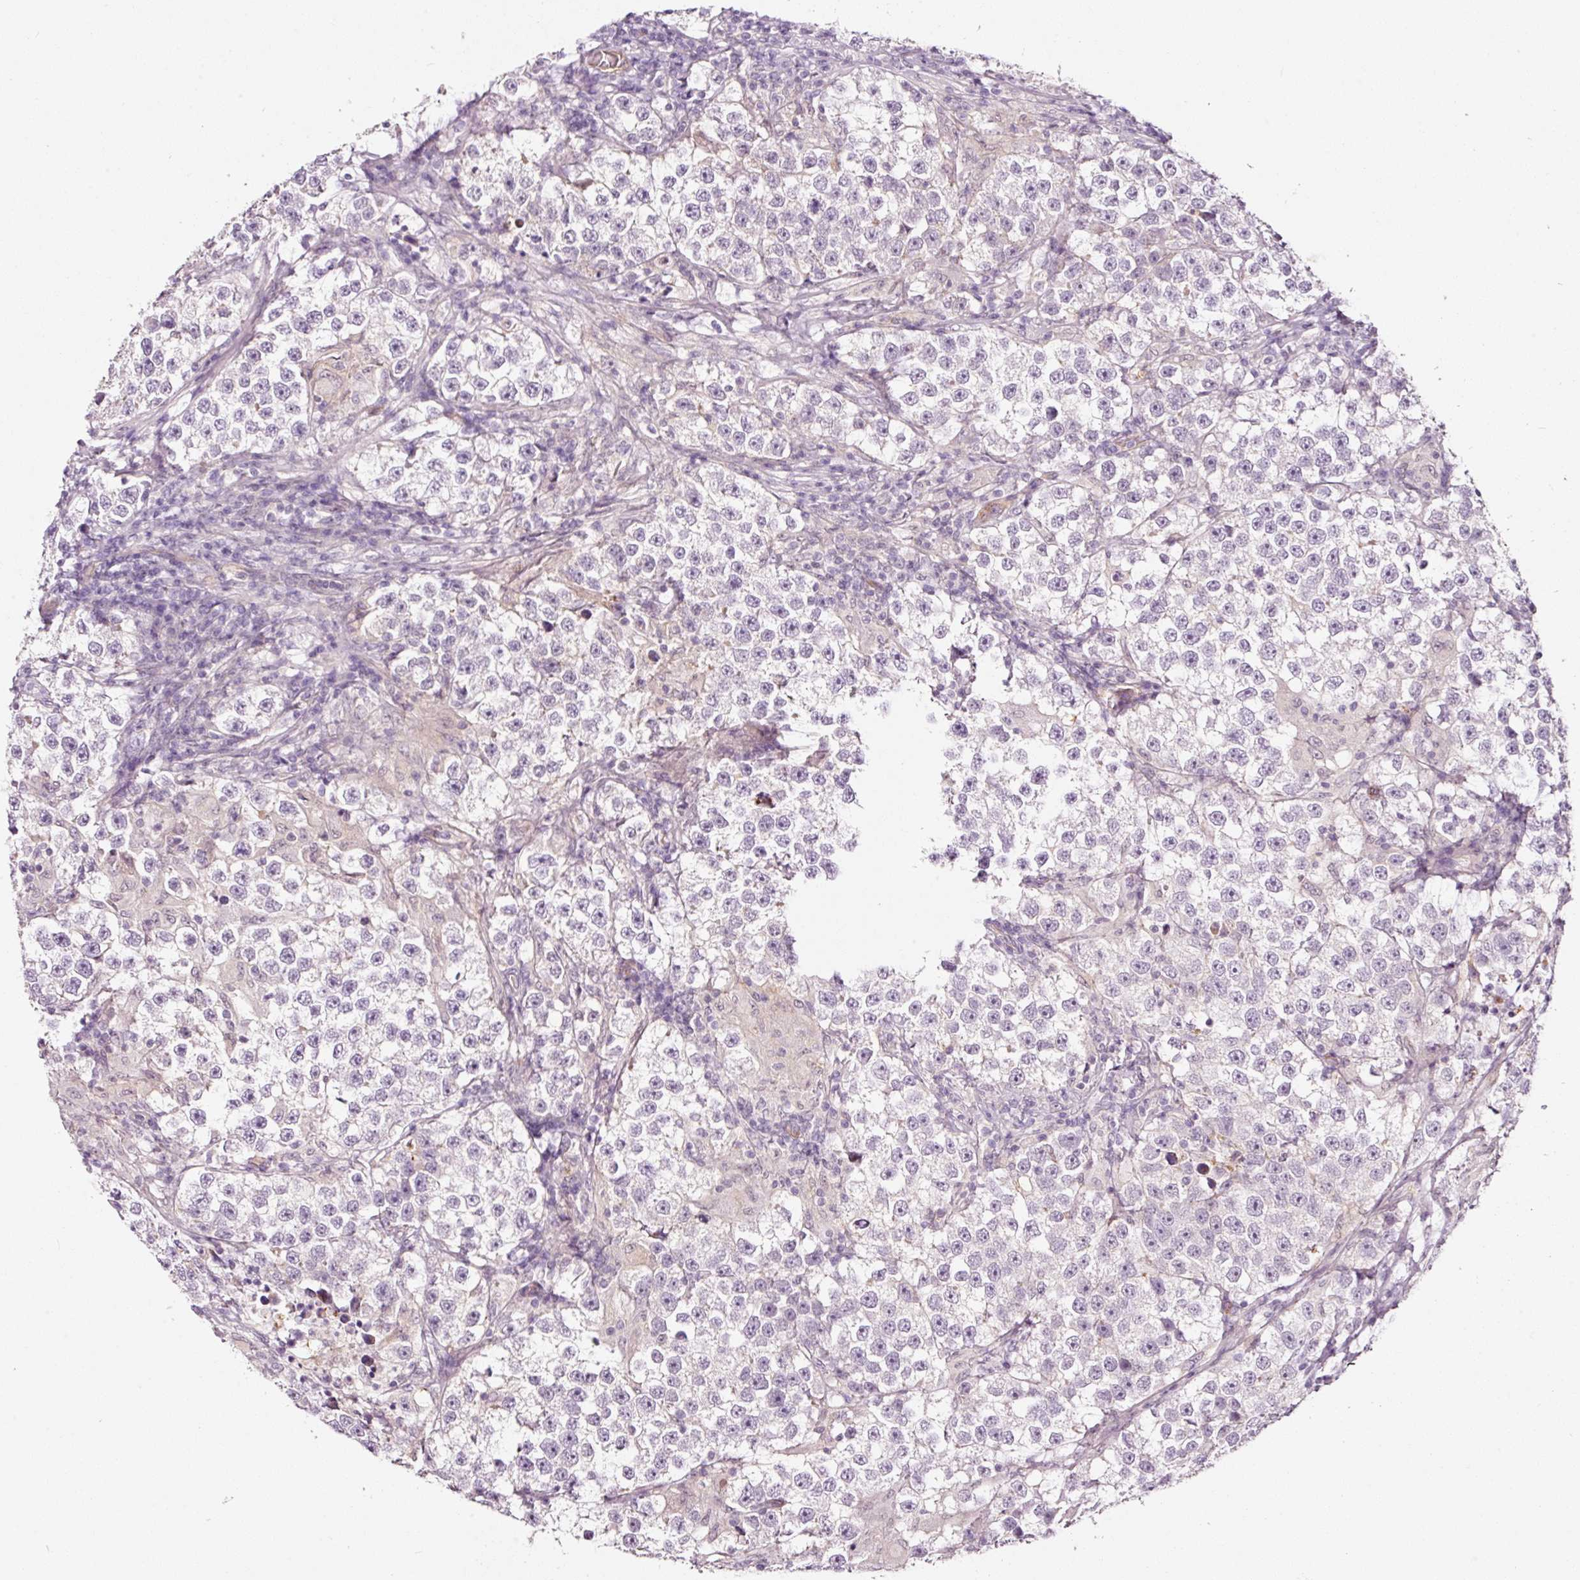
{"staining": {"intensity": "negative", "quantity": "none", "location": "none"}, "tissue": "testis cancer", "cell_type": "Tumor cells", "image_type": "cancer", "snomed": [{"axis": "morphology", "description": "Seminoma, NOS"}, {"axis": "topography", "description": "Testis"}], "caption": "DAB (3,3'-diaminobenzidine) immunohistochemical staining of human testis seminoma exhibits no significant staining in tumor cells. (DAB (3,3'-diaminobenzidine) IHC visualized using brightfield microscopy, high magnification).", "gene": "ABCB4", "patient": {"sex": "male", "age": 46}}